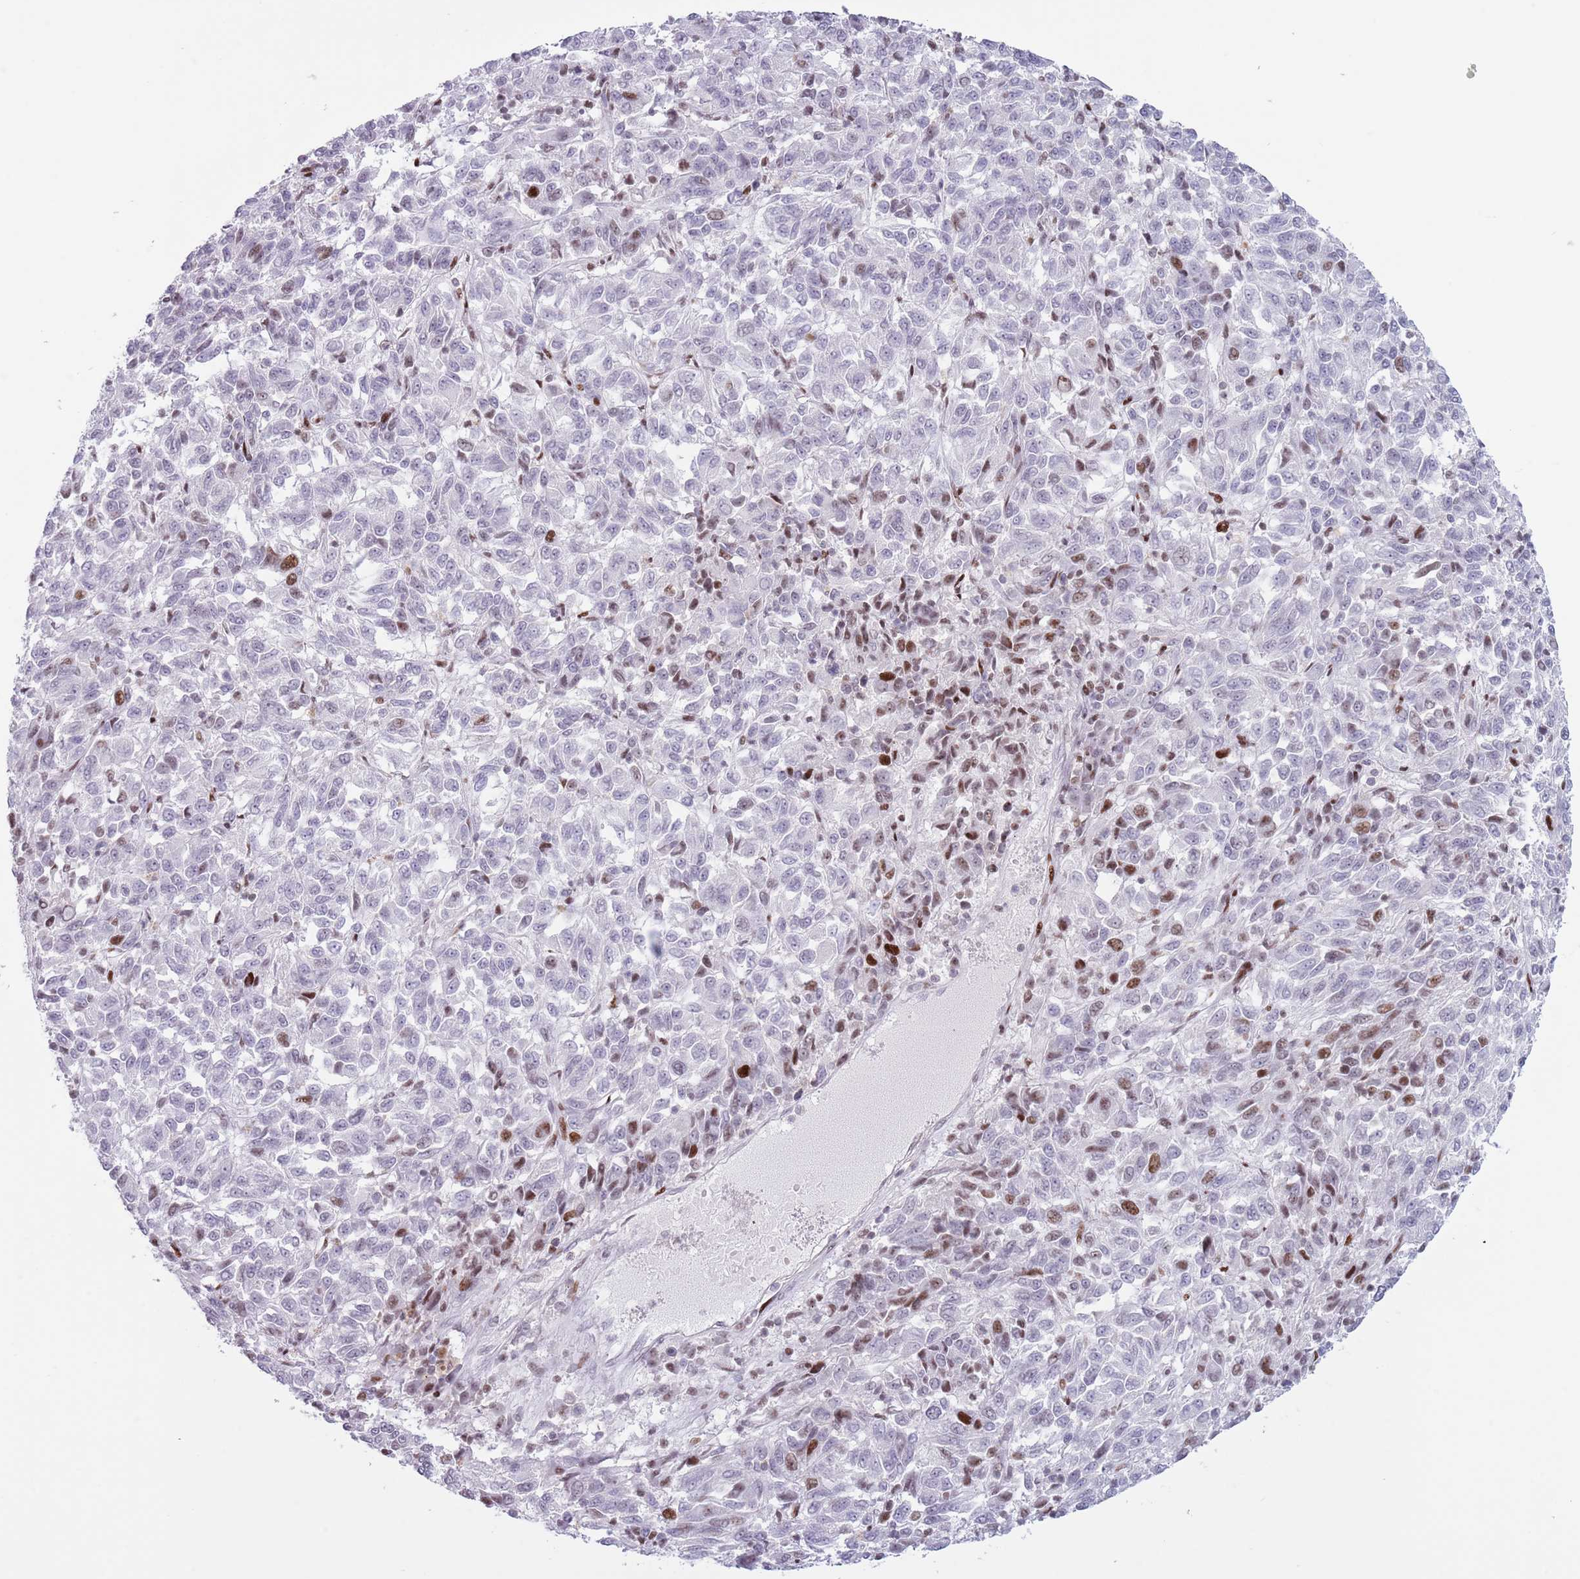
{"staining": {"intensity": "moderate", "quantity": "<25%", "location": "nuclear"}, "tissue": "melanoma", "cell_type": "Tumor cells", "image_type": "cancer", "snomed": [{"axis": "morphology", "description": "Malignant melanoma, Metastatic site"}, {"axis": "topography", "description": "Lung"}], "caption": "About <25% of tumor cells in human malignant melanoma (metastatic site) show moderate nuclear protein positivity as visualized by brown immunohistochemical staining.", "gene": "MFSD10", "patient": {"sex": "male", "age": 64}}